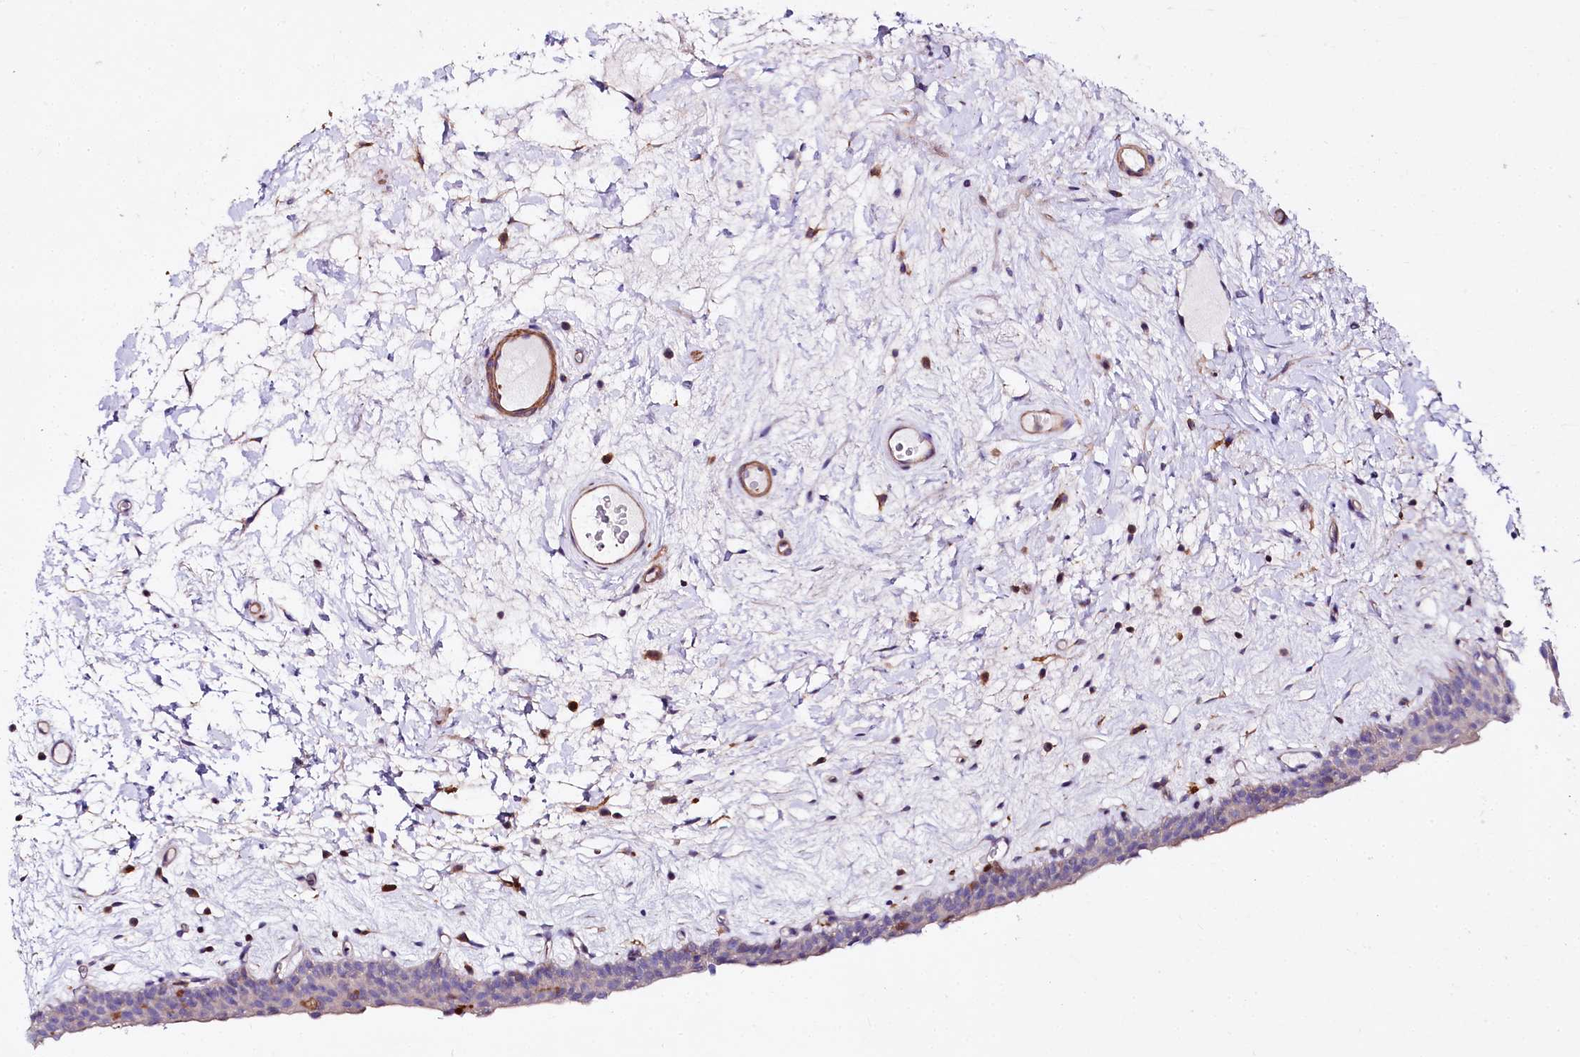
{"staining": {"intensity": "negative", "quantity": "none", "location": "none"}, "tissue": "urinary bladder", "cell_type": "Urothelial cells", "image_type": "normal", "snomed": [{"axis": "morphology", "description": "Normal tissue, NOS"}, {"axis": "topography", "description": "Urinary bladder"}], "caption": "This is an IHC image of normal urinary bladder. There is no staining in urothelial cells.", "gene": "FCHSD2", "patient": {"sex": "male", "age": 83}}